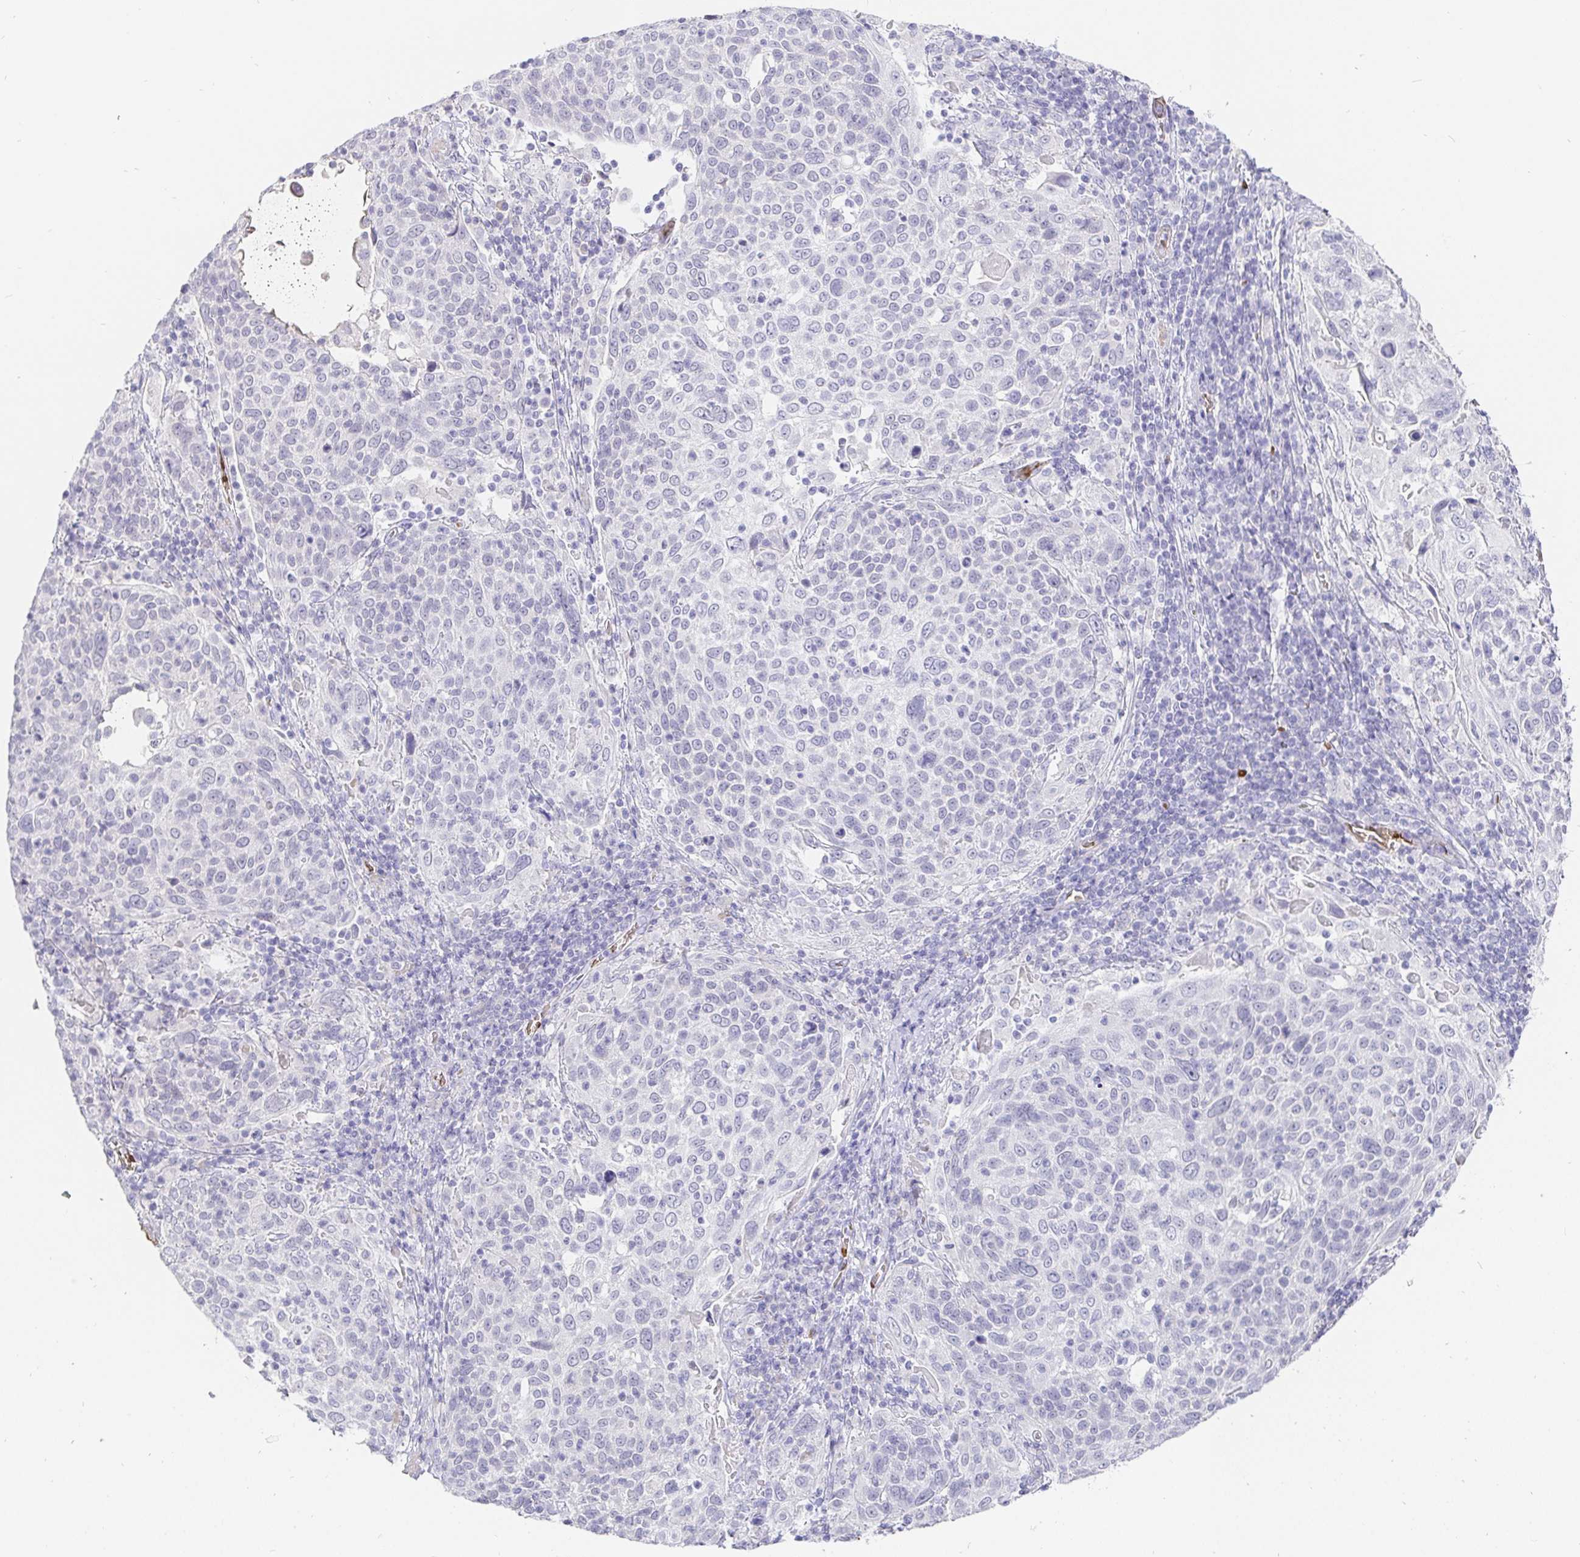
{"staining": {"intensity": "negative", "quantity": "none", "location": "none"}, "tissue": "cervical cancer", "cell_type": "Tumor cells", "image_type": "cancer", "snomed": [{"axis": "morphology", "description": "Squamous cell carcinoma, NOS"}, {"axis": "topography", "description": "Cervix"}], "caption": "Tumor cells are negative for brown protein staining in cervical cancer. (DAB (3,3'-diaminobenzidine) immunohistochemistry (IHC) with hematoxylin counter stain).", "gene": "FGF21", "patient": {"sex": "female", "age": 61}}